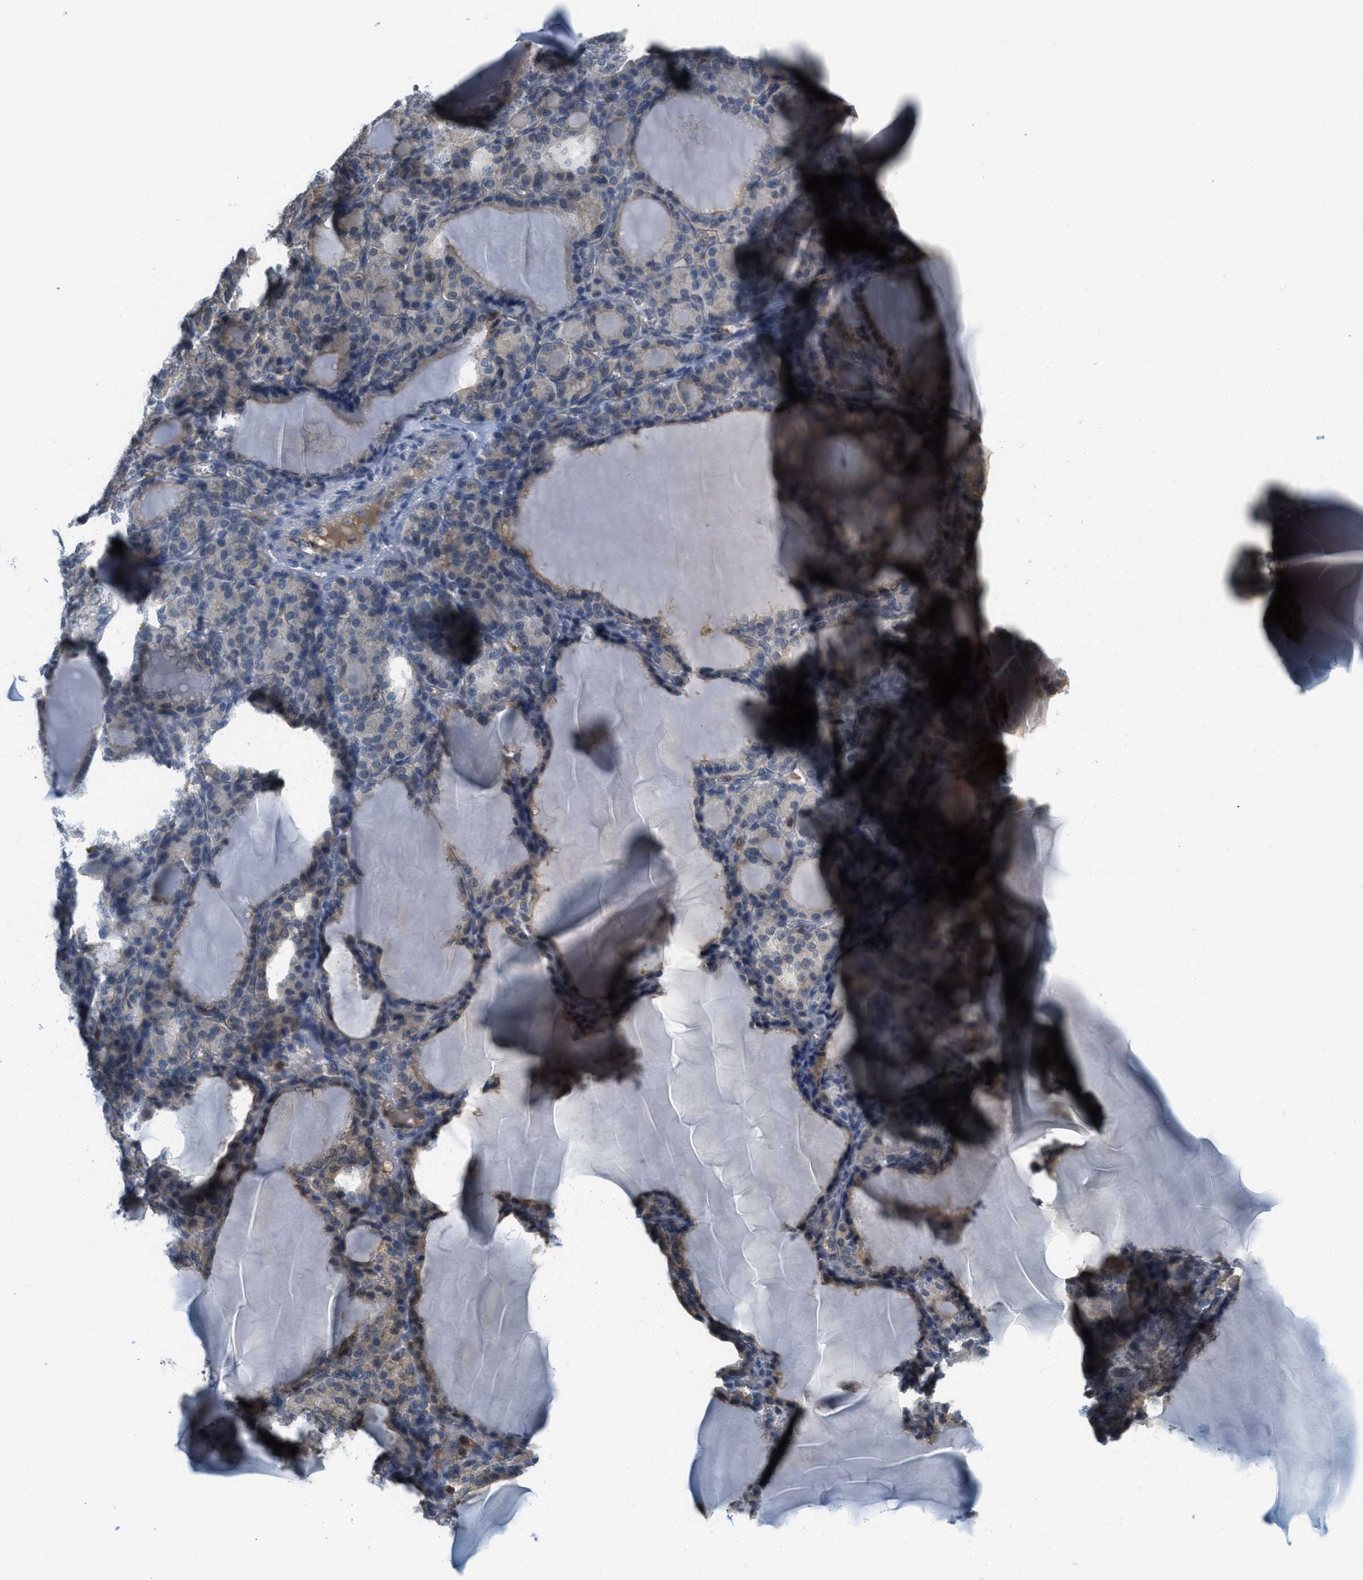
{"staining": {"intensity": "weak", "quantity": ">75%", "location": "cytoplasmic/membranous"}, "tissue": "thyroid gland", "cell_type": "Glandular cells", "image_type": "normal", "snomed": [{"axis": "morphology", "description": "Normal tissue, NOS"}, {"axis": "topography", "description": "Thyroid gland"}], "caption": "Protein staining by IHC displays weak cytoplasmic/membranous expression in approximately >75% of glandular cells in benign thyroid gland. Nuclei are stained in blue.", "gene": "GRIK2", "patient": {"sex": "female", "age": 28}}